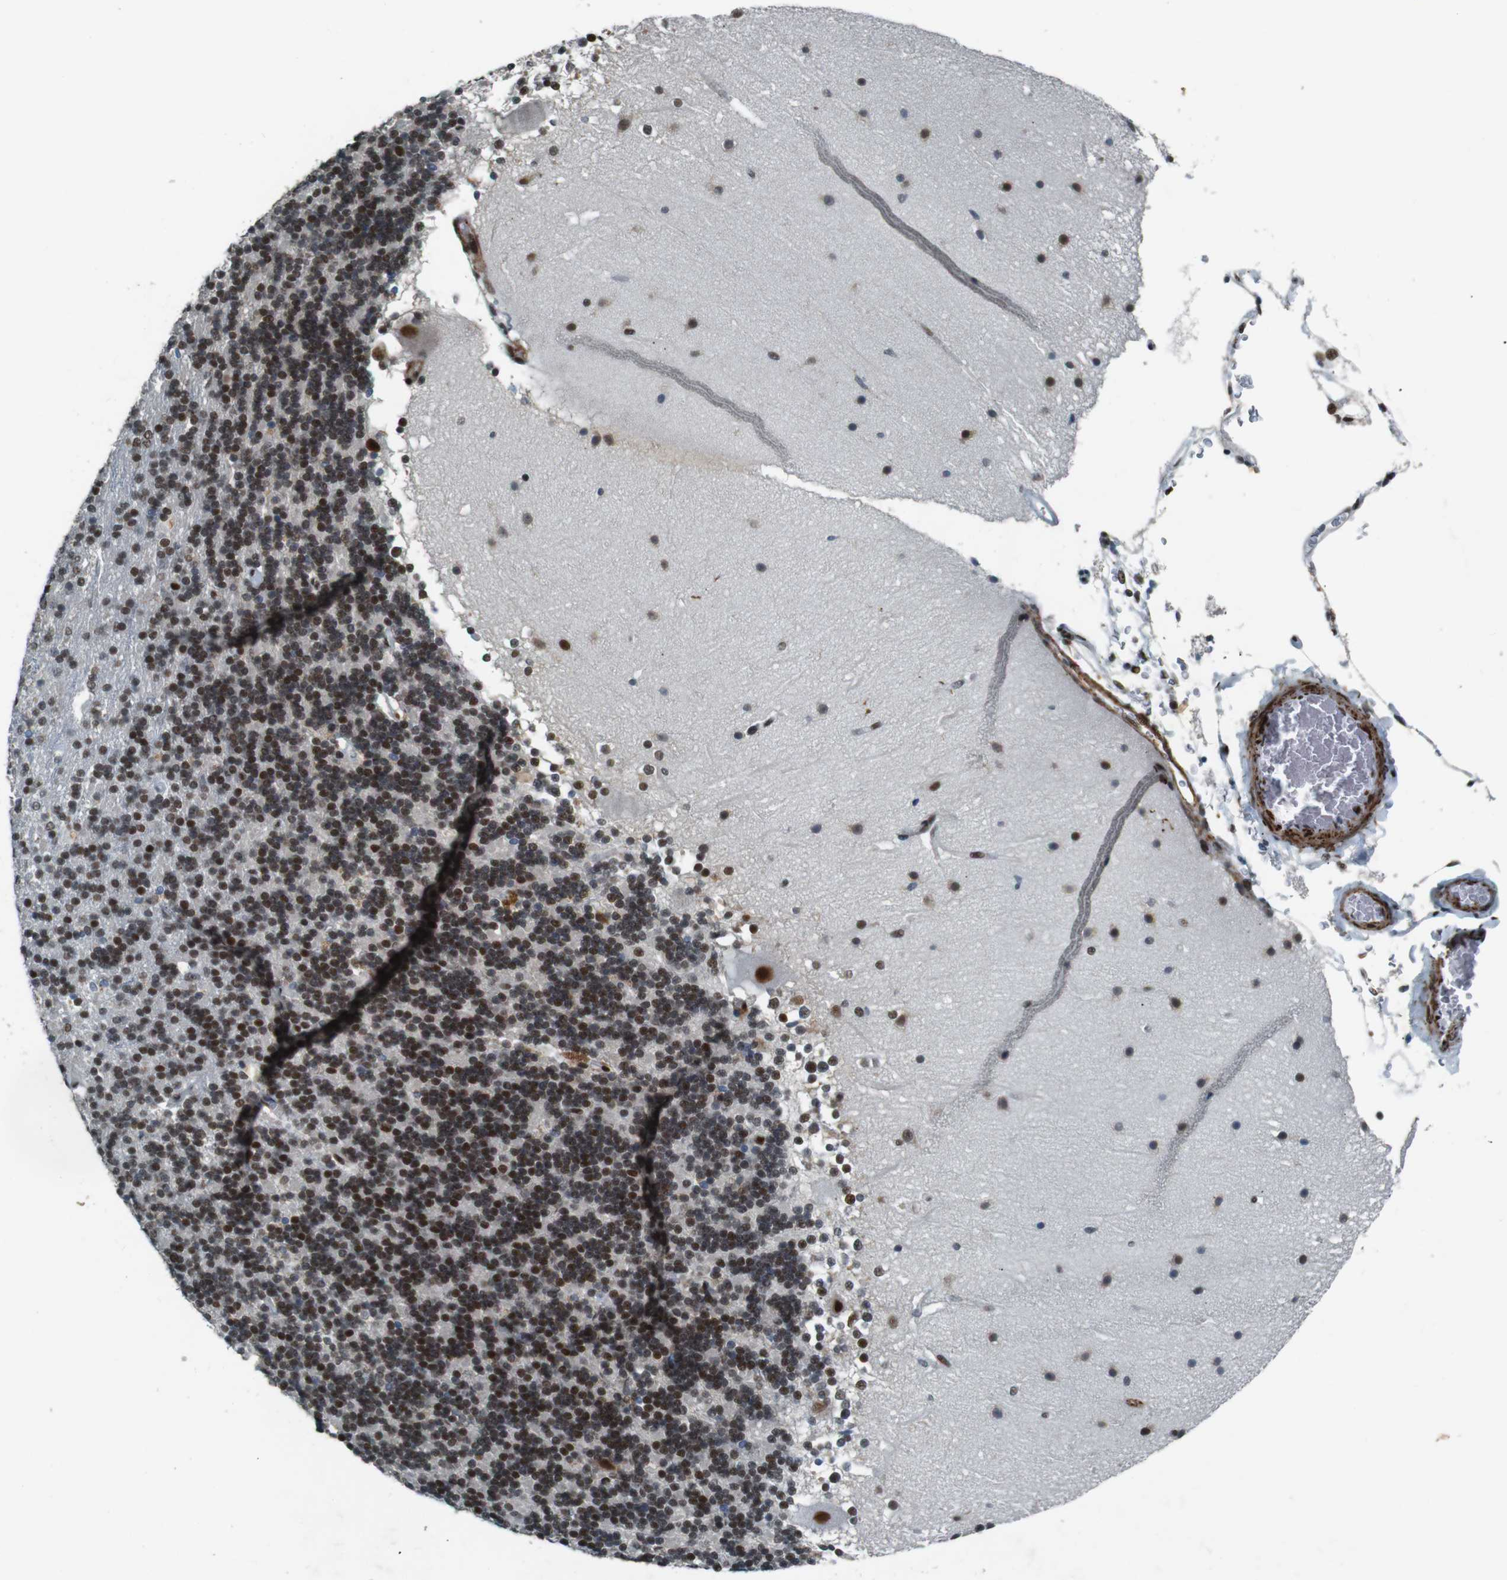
{"staining": {"intensity": "strong", "quantity": ">75%", "location": "nuclear"}, "tissue": "cerebellum", "cell_type": "Cells in granular layer", "image_type": "normal", "snomed": [{"axis": "morphology", "description": "Normal tissue, NOS"}, {"axis": "topography", "description": "Cerebellum"}], "caption": "This micrograph displays immunohistochemistry (IHC) staining of unremarkable human cerebellum, with high strong nuclear positivity in approximately >75% of cells in granular layer.", "gene": "HEXIM1", "patient": {"sex": "female", "age": 19}}